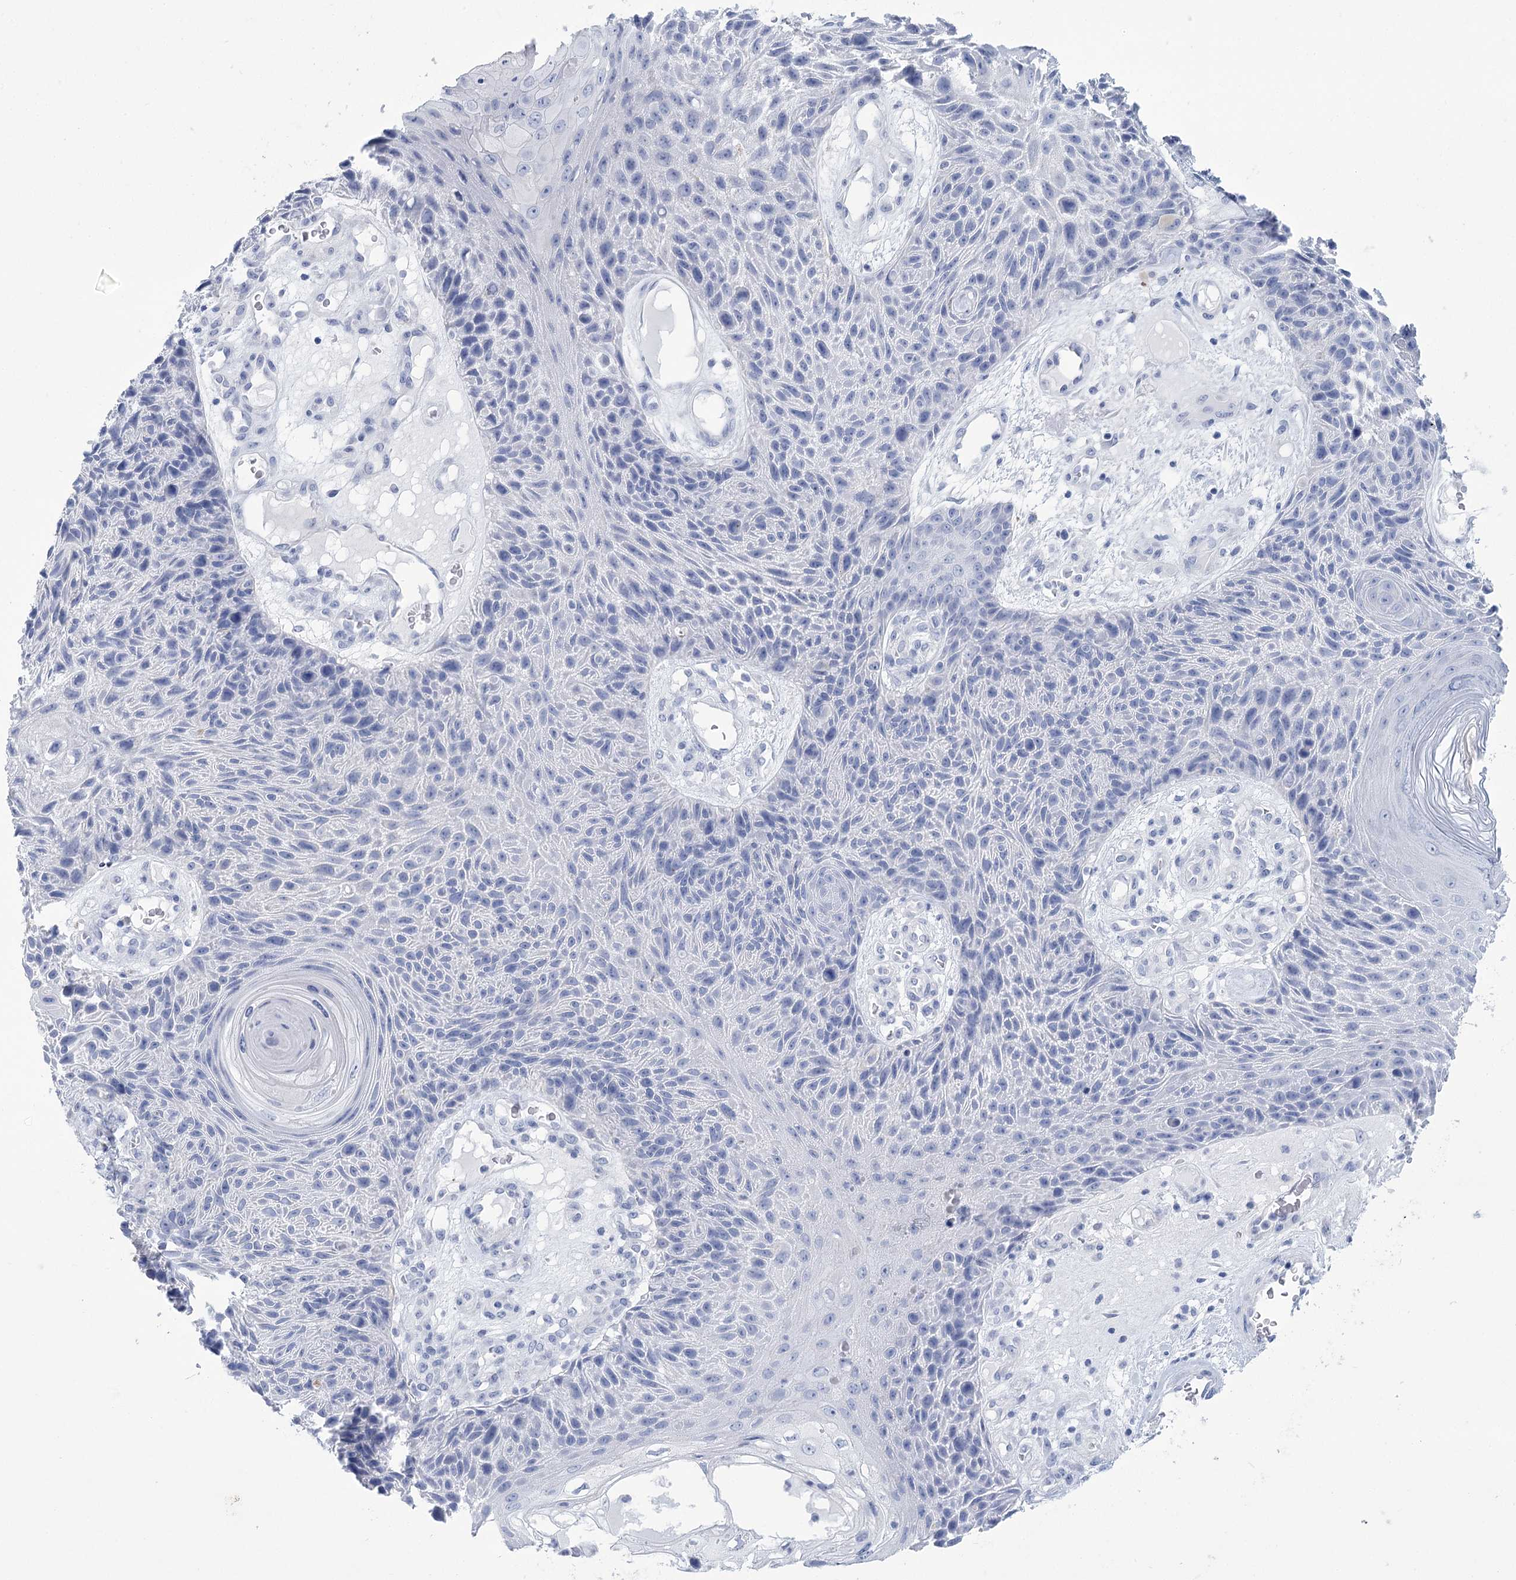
{"staining": {"intensity": "negative", "quantity": "none", "location": "none"}, "tissue": "skin cancer", "cell_type": "Tumor cells", "image_type": "cancer", "snomed": [{"axis": "morphology", "description": "Squamous cell carcinoma, NOS"}, {"axis": "topography", "description": "Skin"}], "caption": "The image exhibits no staining of tumor cells in squamous cell carcinoma (skin).", "gene": "PBLD", "patient": {"sex": "female", "age": 88}}